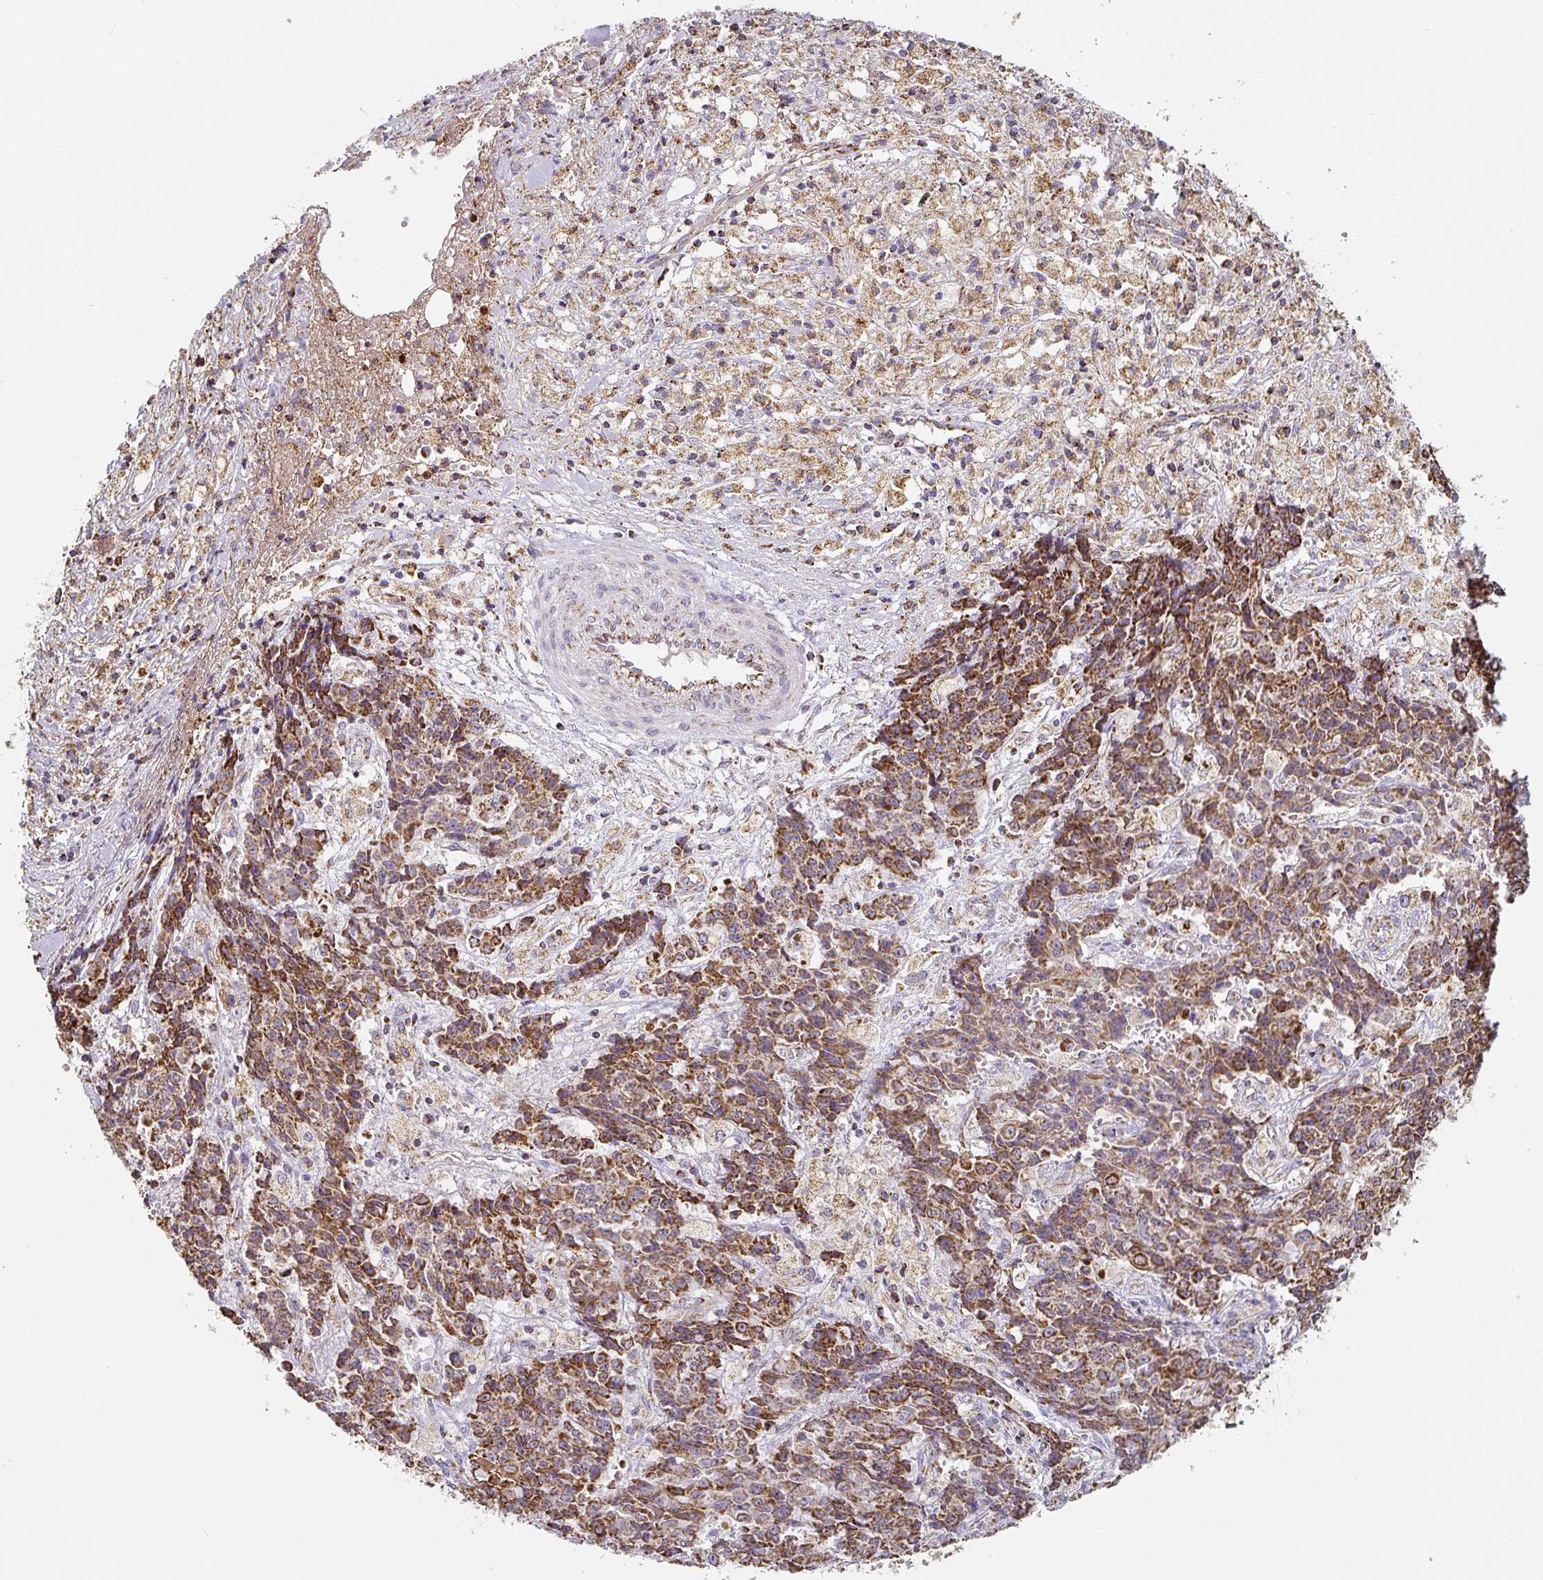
{"staining": {"intensity": "strong", "quantity": ">75%", "location": "cytoplasmic/membranous"}, "tissue": "ovarian cancer", "cell_type": "Tumor cells", "image_type": "cancer", "snomed": [{"axis": "morphology", "description": "Carcinoma, endometroid"}, {"axis": "topography", "description": "Ovary"}], "caption": "Immunohistochemistry (IHC) staining of ovarian endometroid carcinoma, which reveals high levels of strong cytoplasmic/membranous expression in about >75% of tumor cells indicating strong cytoplasmic/membranous protein staining. The staining was performed using DAB (brown) for protein detection and nuclei were counterstained in hematoxylin (blue).", "gene": "MT-CO2", "patient": {"sex": "female", "age": 42}}